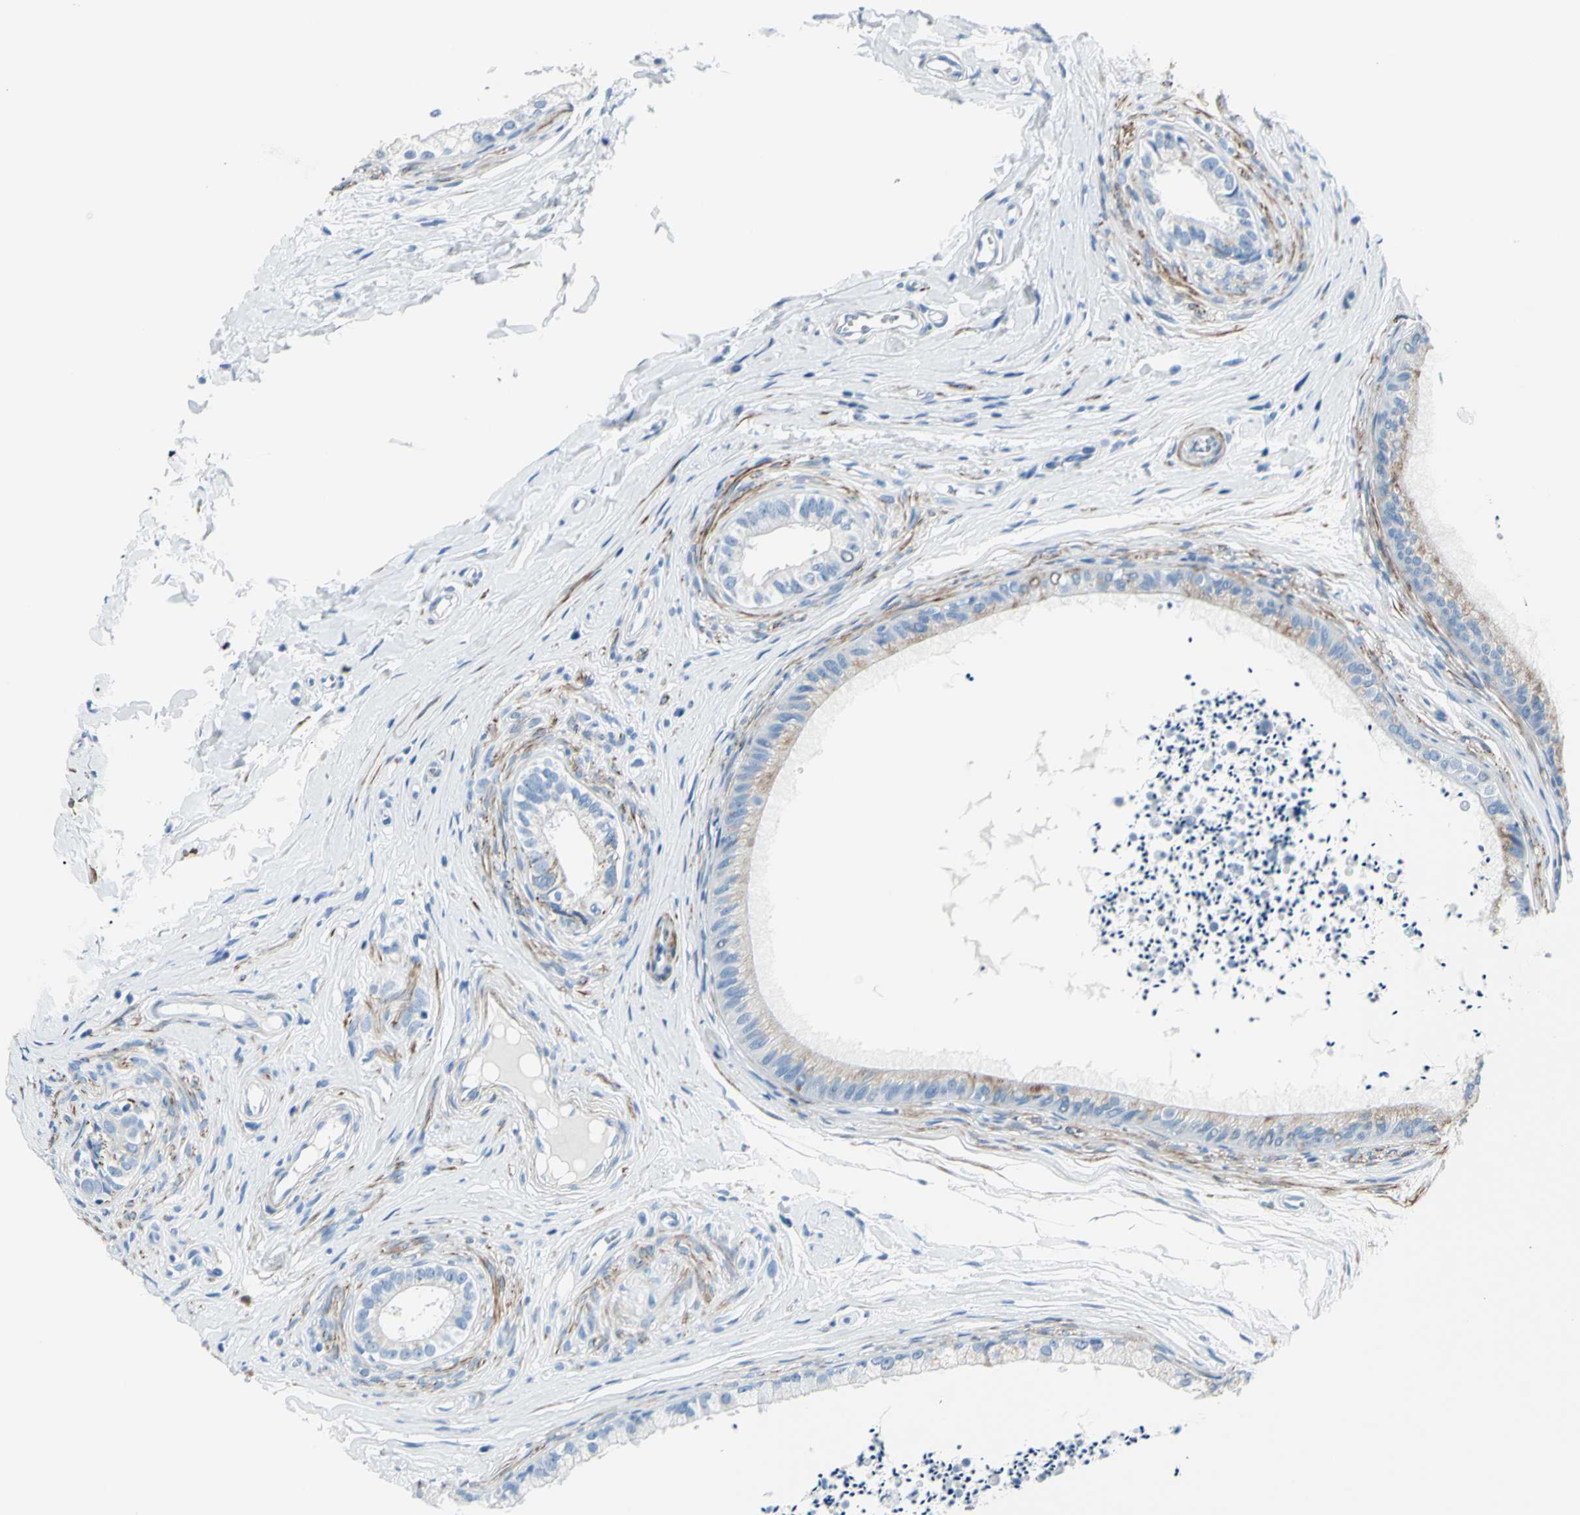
{"staining": {"intensity": "weak", "quantity": "25%-75%", "location": "cytoplasmic/membranous"}, "tissue": "epididymis", "cell_type": "Glandular cells", "image_type": "normal", "snomed": [{"axis": "morphology", "description": "Normal tissue, NOS"}, {"axis": "topography", "description": "Epididymis"}], "caption": "Normal epididymis was stained to show a protein in brown. There is low levels of weak cytoplasmic/membranous staining in about 25%-75% of glandular cells. Using DAB (brown) and hematoxylin (blue) stains, captured at high magnification using brightfield microscopy.", "gene": "CDH15", "patient": {"sex": "male", "age": 56}}